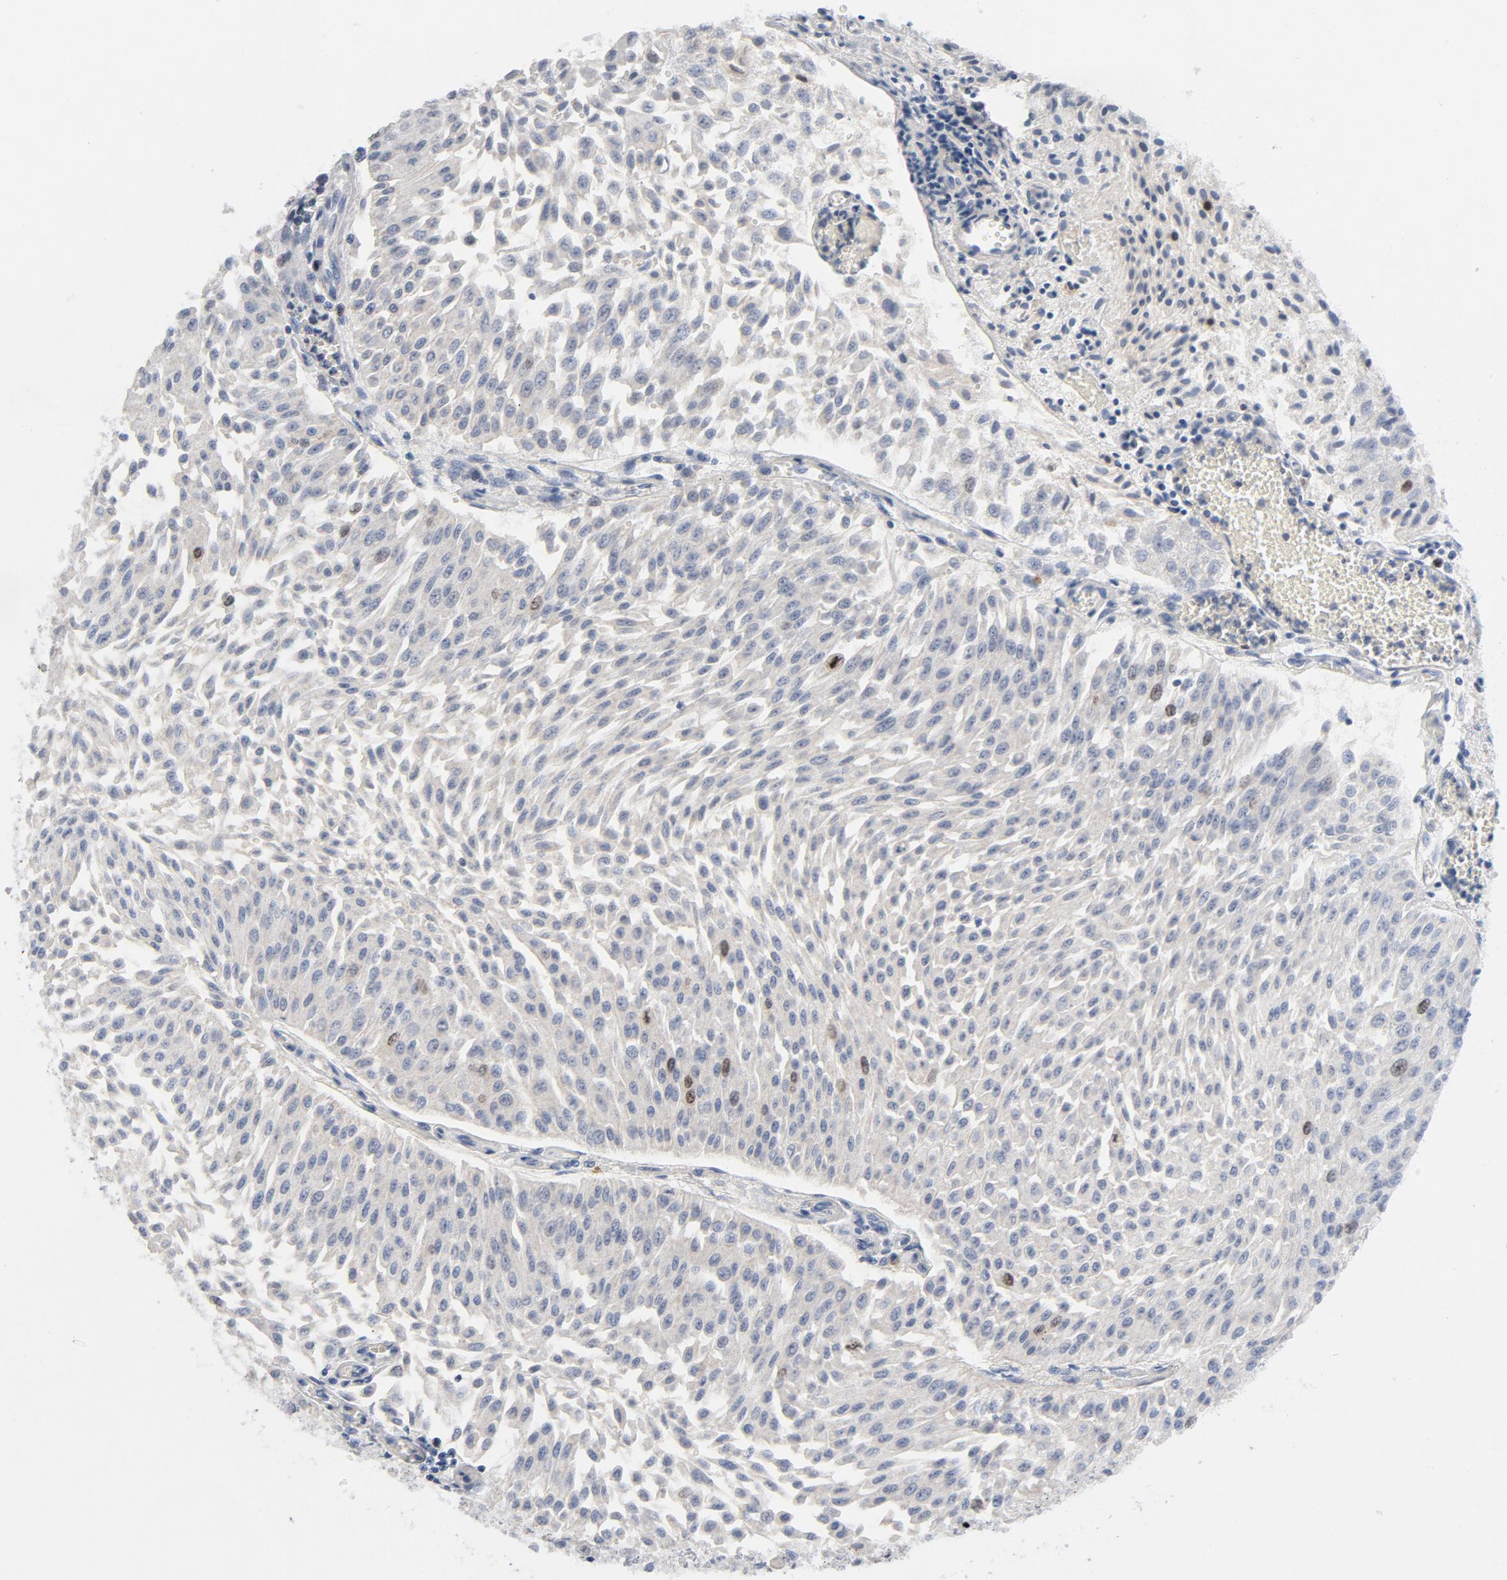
{"staining": {"intensity": "moderate", "quantity": "<25%", "location": "nuclear"}, "tissue": "urothelial cancer", "cell_type": "Tumor cells", "image_type": "cancer", "snomed": [{"axis": "morphology", "description": "Urothelial carcinoma, Low grade"}, {"axis": "topography", "description": "Urinary bladder"}], "caption": "A histopathology image of human urothelial carcinoma (low-grade) stained for a protein shows moderate nuclear brown staining in tumor cells. The staining was performed using DAB (3,3'-diaminobenzidine) to visualize the protein expression in brown, while the nuclei were stained in blue with hematoxylin (Magnification: 20x).", "gene": "BIRC5", "patient": {"sex": "male", "age": 86}}